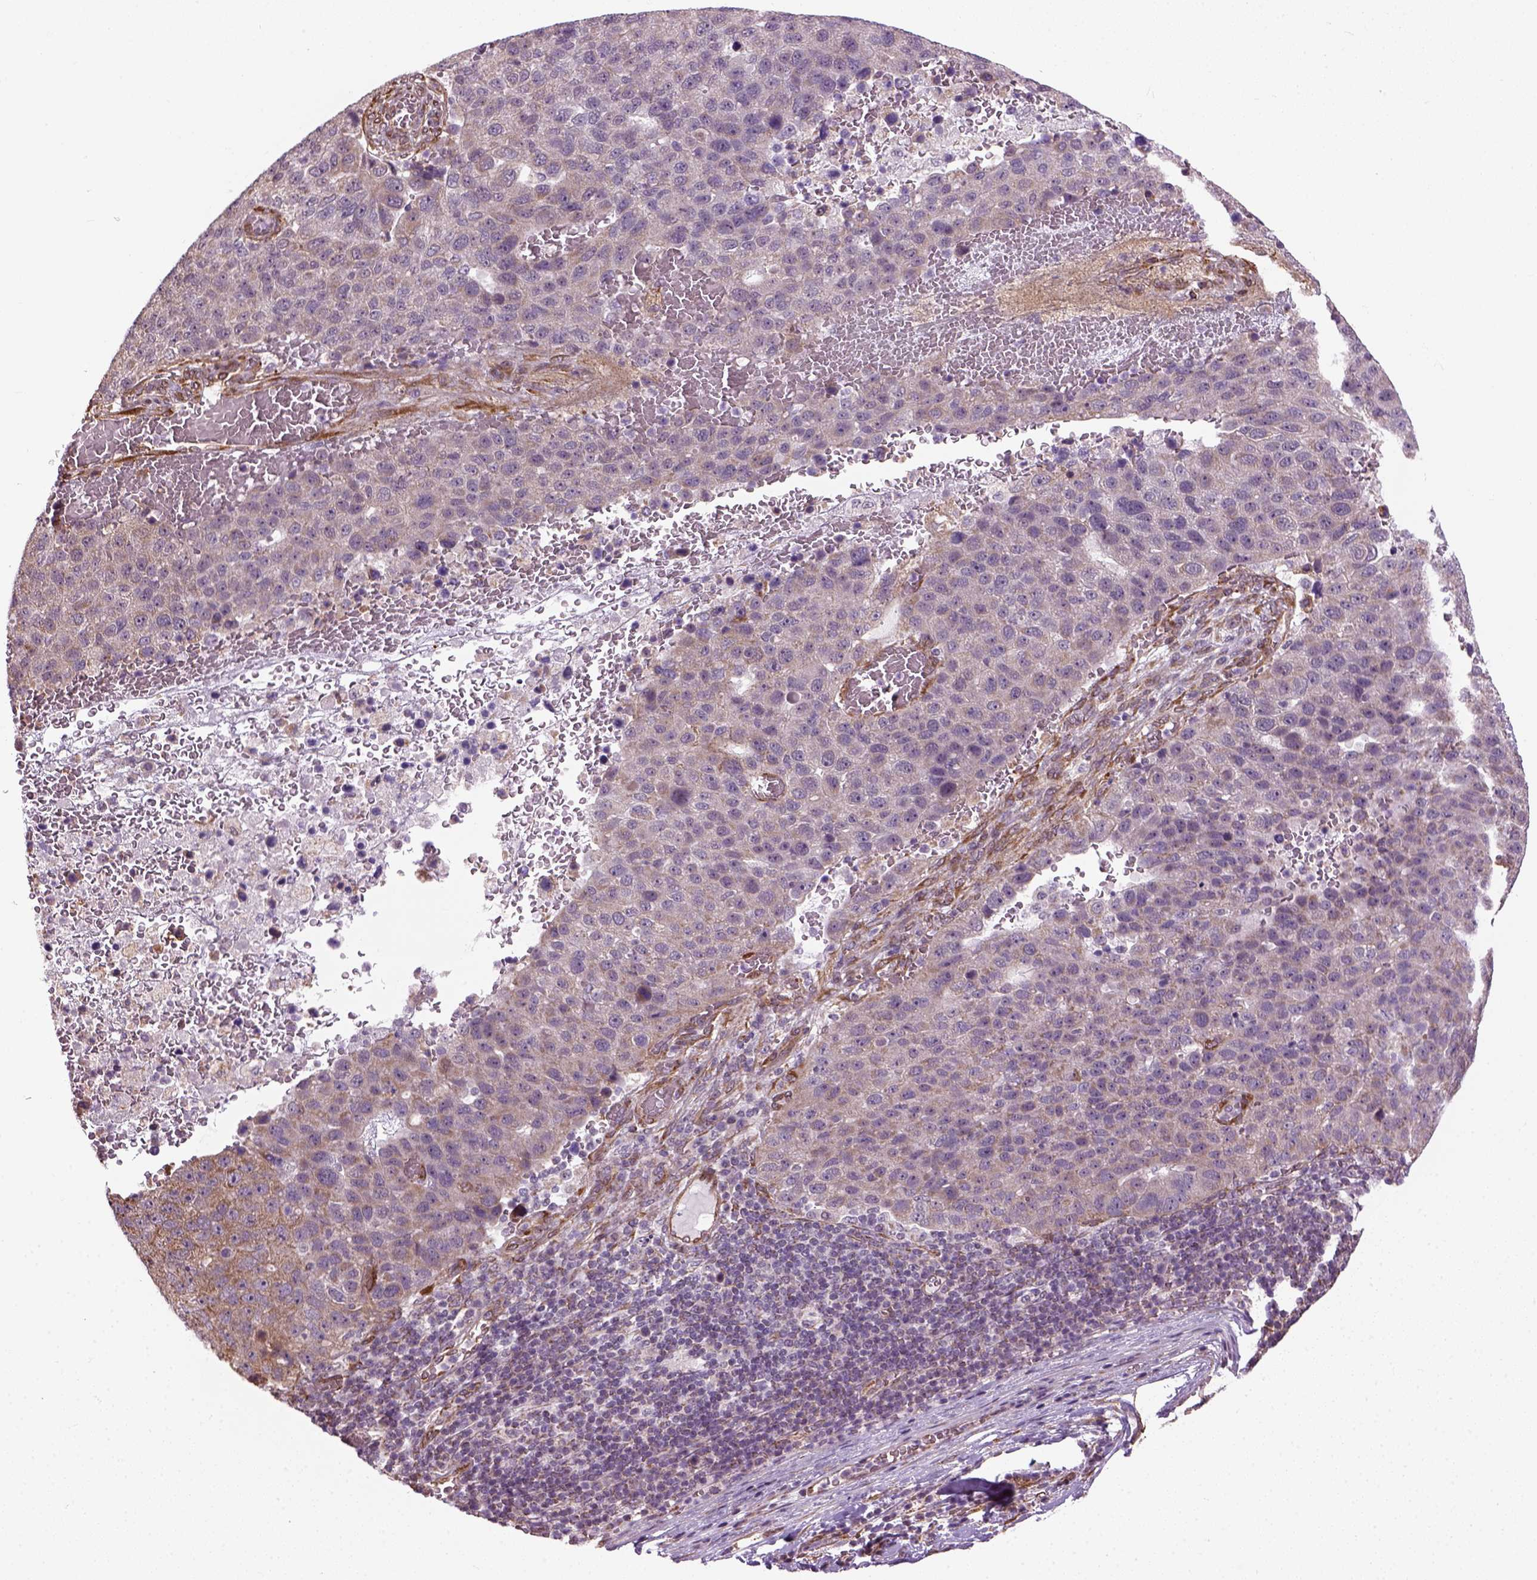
{"staining": {"intensity": "weak", "quantity": "<25%", "location": "cytoplasmic/membranous"}, "tissue": "pancreatic cancer", "cell_type": "Tumor cells", "image_type": "cancer", "snomed": [{"axis": "morphology", "description": "Adenocarcinoma, NOS"}, {"axis": "topography", "description": "Pancreas"}], "caption": "Immunohistochemistry image of neoplastic tissue: human adenocarcinoma (pancreatic) stained with DAB (3,3'-diaminobenzidine) exhibits no significant protein expression in tumor cells. The staining was performed using DAB to visualize the protein expression in brown, while the nuclei were stained in blue with hematoxylin (Magnification: 20x).", "gene": "XK", "patient": {"sex": "female", "age": 61}}